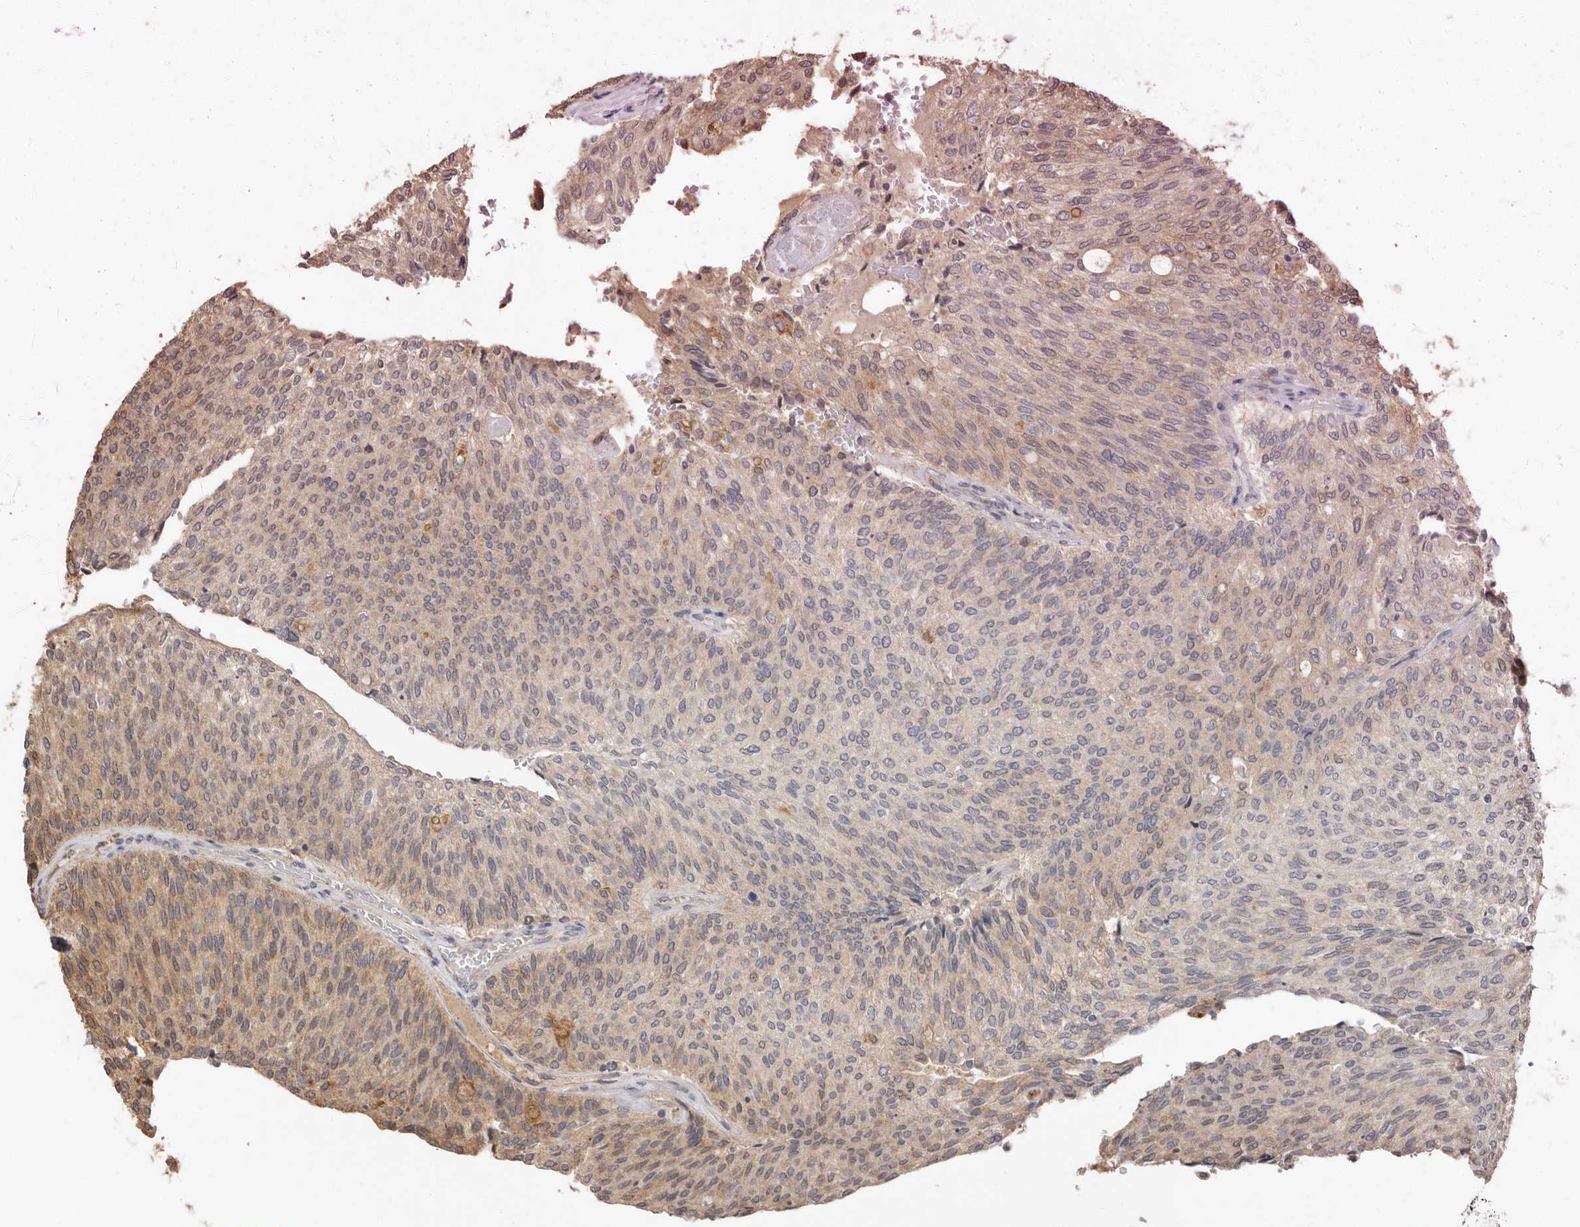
{"staining": {"intensity": "weak", "quantity": ">75%", "location": "cytoplasmic/membranous"}, "tissue": "urothelial cancer", "cell_type": "Tumor cells", "image_type": "cancer", "snomed": [{"axis": "morphology", "description": "Urothelial carcinoma, Low grade"}, {"axis": "topography", "description": "Urinary bladder"}], "caption": "Urothelial cancer stained with immunohistochemistry (IHC) exhibits weak cytoplasmic/membranous staining in approximately >75% of tumor cells. The staining was performed using DAB (3,3'-diaminobenzidine) to visualize the protein expression in brown, while the nuclei were stained in blue with hematoxylin (Magnification: 20x).", "gene": "RSPO2", "patient": {"sex": "female", "age": 79}}